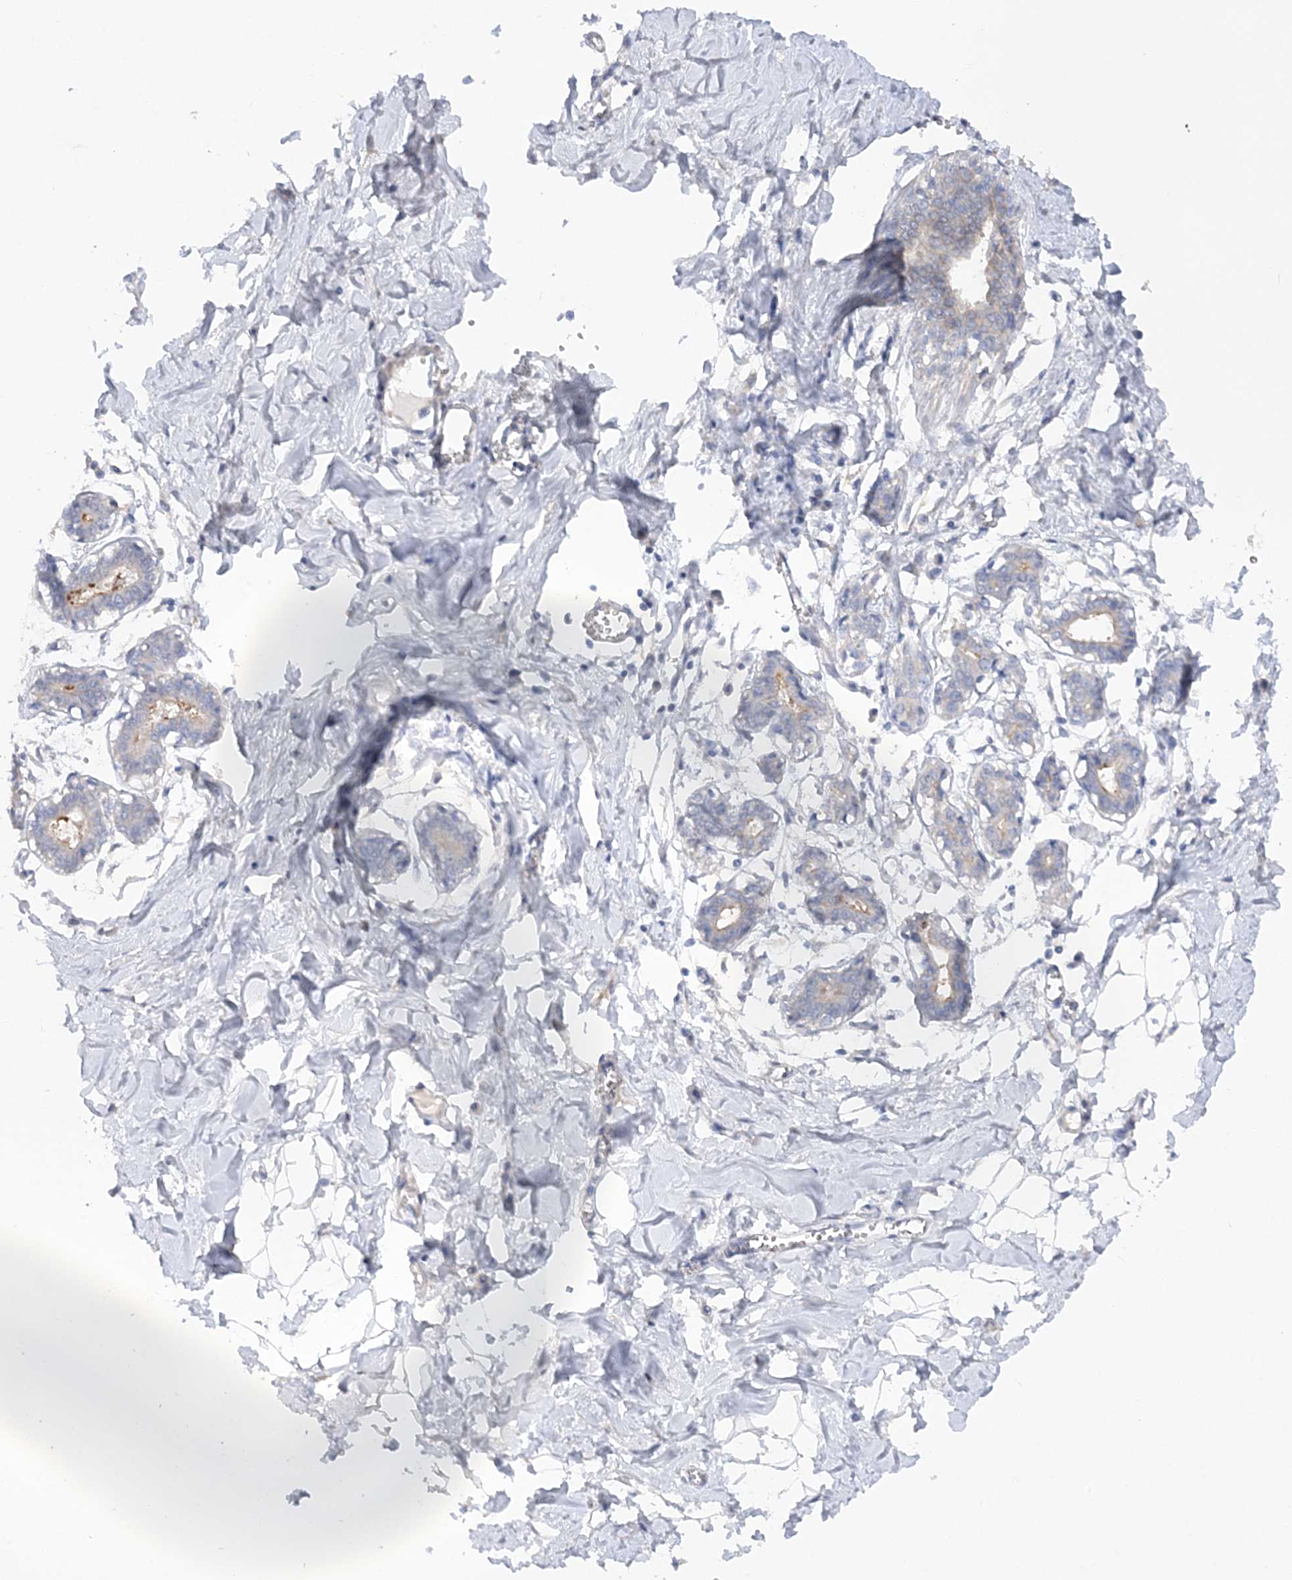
{"staining": {"intensity": "negative", "quantity": "none", "location": "none"}, "tissue": "breast", "cell_type": "Adipocytes", "image_type": "normal", "snomed": [{"axis": "morphology", "description": "Normal tissue, NOS"}, {"axis": "topography", "description": "Breast"}], "caption": "A micrograph of human breast is negative for staining in adipocytes. Brightfield microscopy of IHC stained with DAB (3,3'-diaminobenzidine) (brown) and hematoxylin (blue), captured at high magnification.", "gene": "RPEL1", "patient": {"sex": "female", "age": 27}}